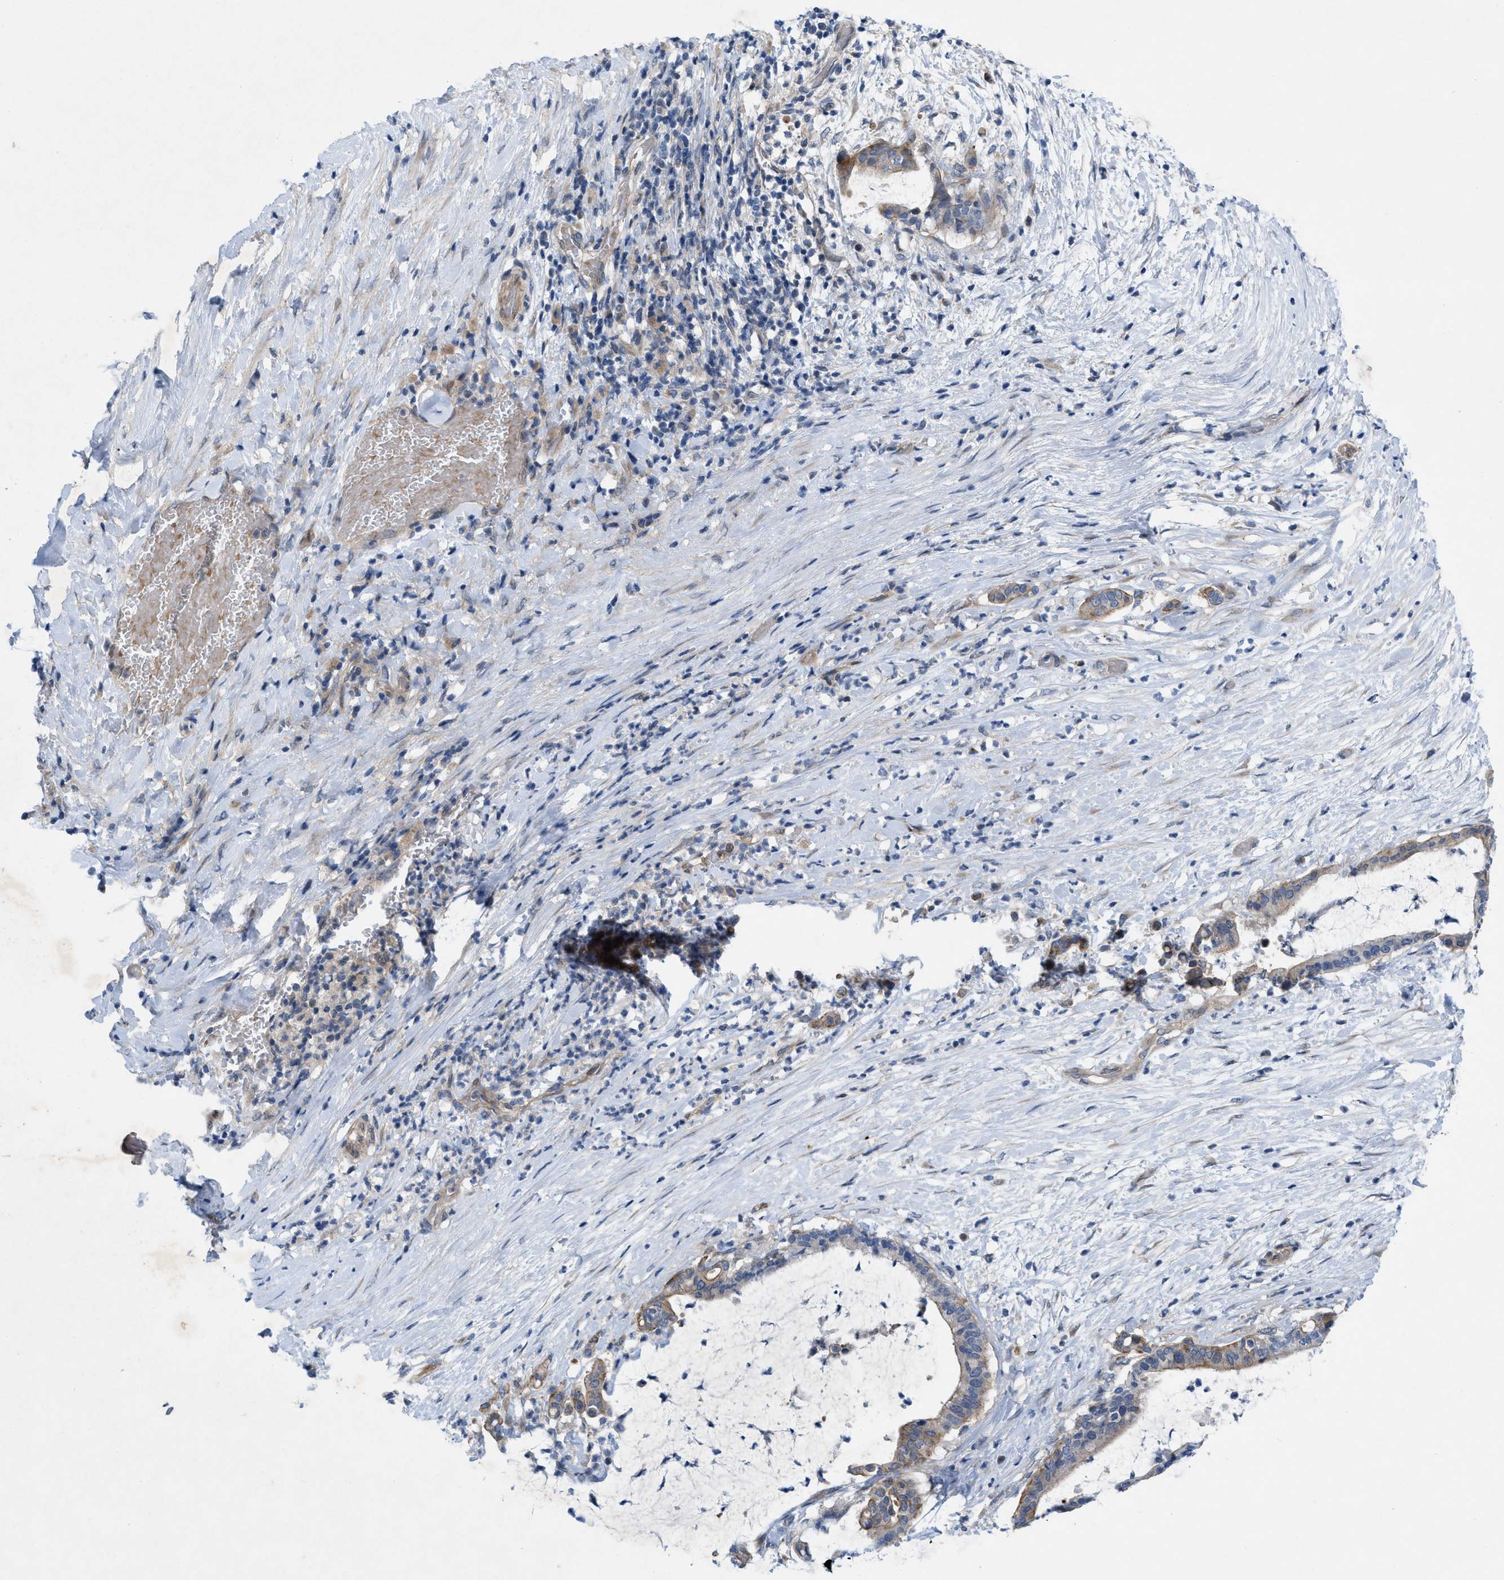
{"staining": {"intensity": "weak", "quantity": ">75%", "location": "cytoplasmic/membranous"}, "tissue": "pancreatic cancer", "cell_type": "Tumor cells", "image_type": "cancer", "snomed": [{"axis": "morphology", "description": "Adenocarcinoma, NOS"}, {"axis": "topography", "description": "Pancreas"}], "caption": "This micrograph demonstrates pancreatic adenocarcinoma stained with IHC to label a protein in brown. The cytoplasmic/membranous of tumor cells show weak positivity for the protein. Nuclei are counter-stained blue.", "gene": "NDEL1", "patient": {"sex": "male", "age": 41}}